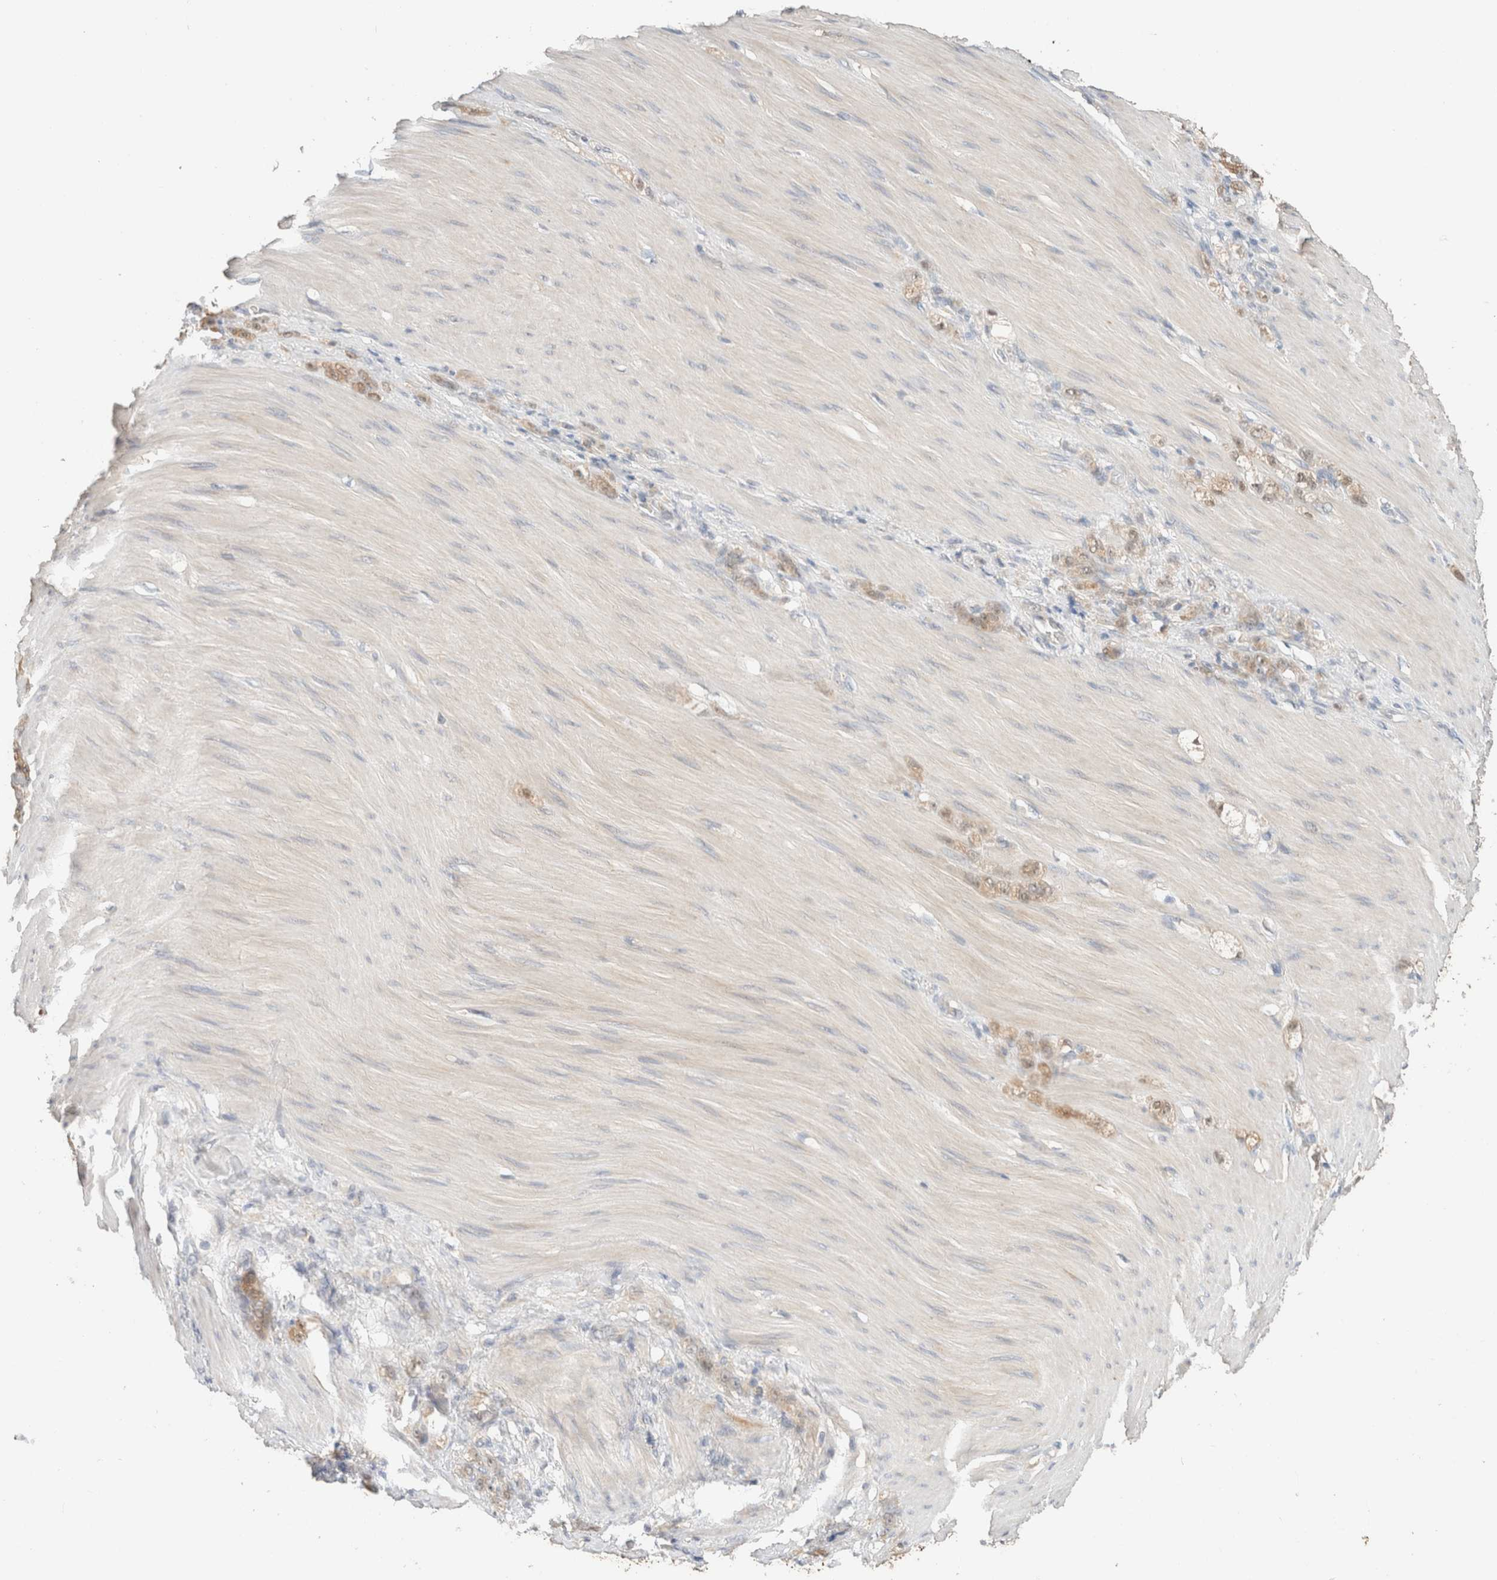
{"staining": {"intensity": "weak", "quantity": ">75%", "location": "cytoplasmic/membranous"}, "tissue": "stomach cancer", "cell_type": "Tumor cells", "image_type": "cancer", "snomed": [{"axis": "morphology", "description": "Normal tissue, NOS"}, {"axis": "morphology", "description": "Adenocarcinoma, NOS"}, {"axis": "topography", "description": "Stomach"}], "caption": "IHC histopathology image of human stomach cancer stained for a protein (brown), which exhibits low levels of weak cytoplasmic/membranous staining in approximately >75% of tumor cells.", "gene": "CA13", "patient": {"sex": "male", "age": 82}}